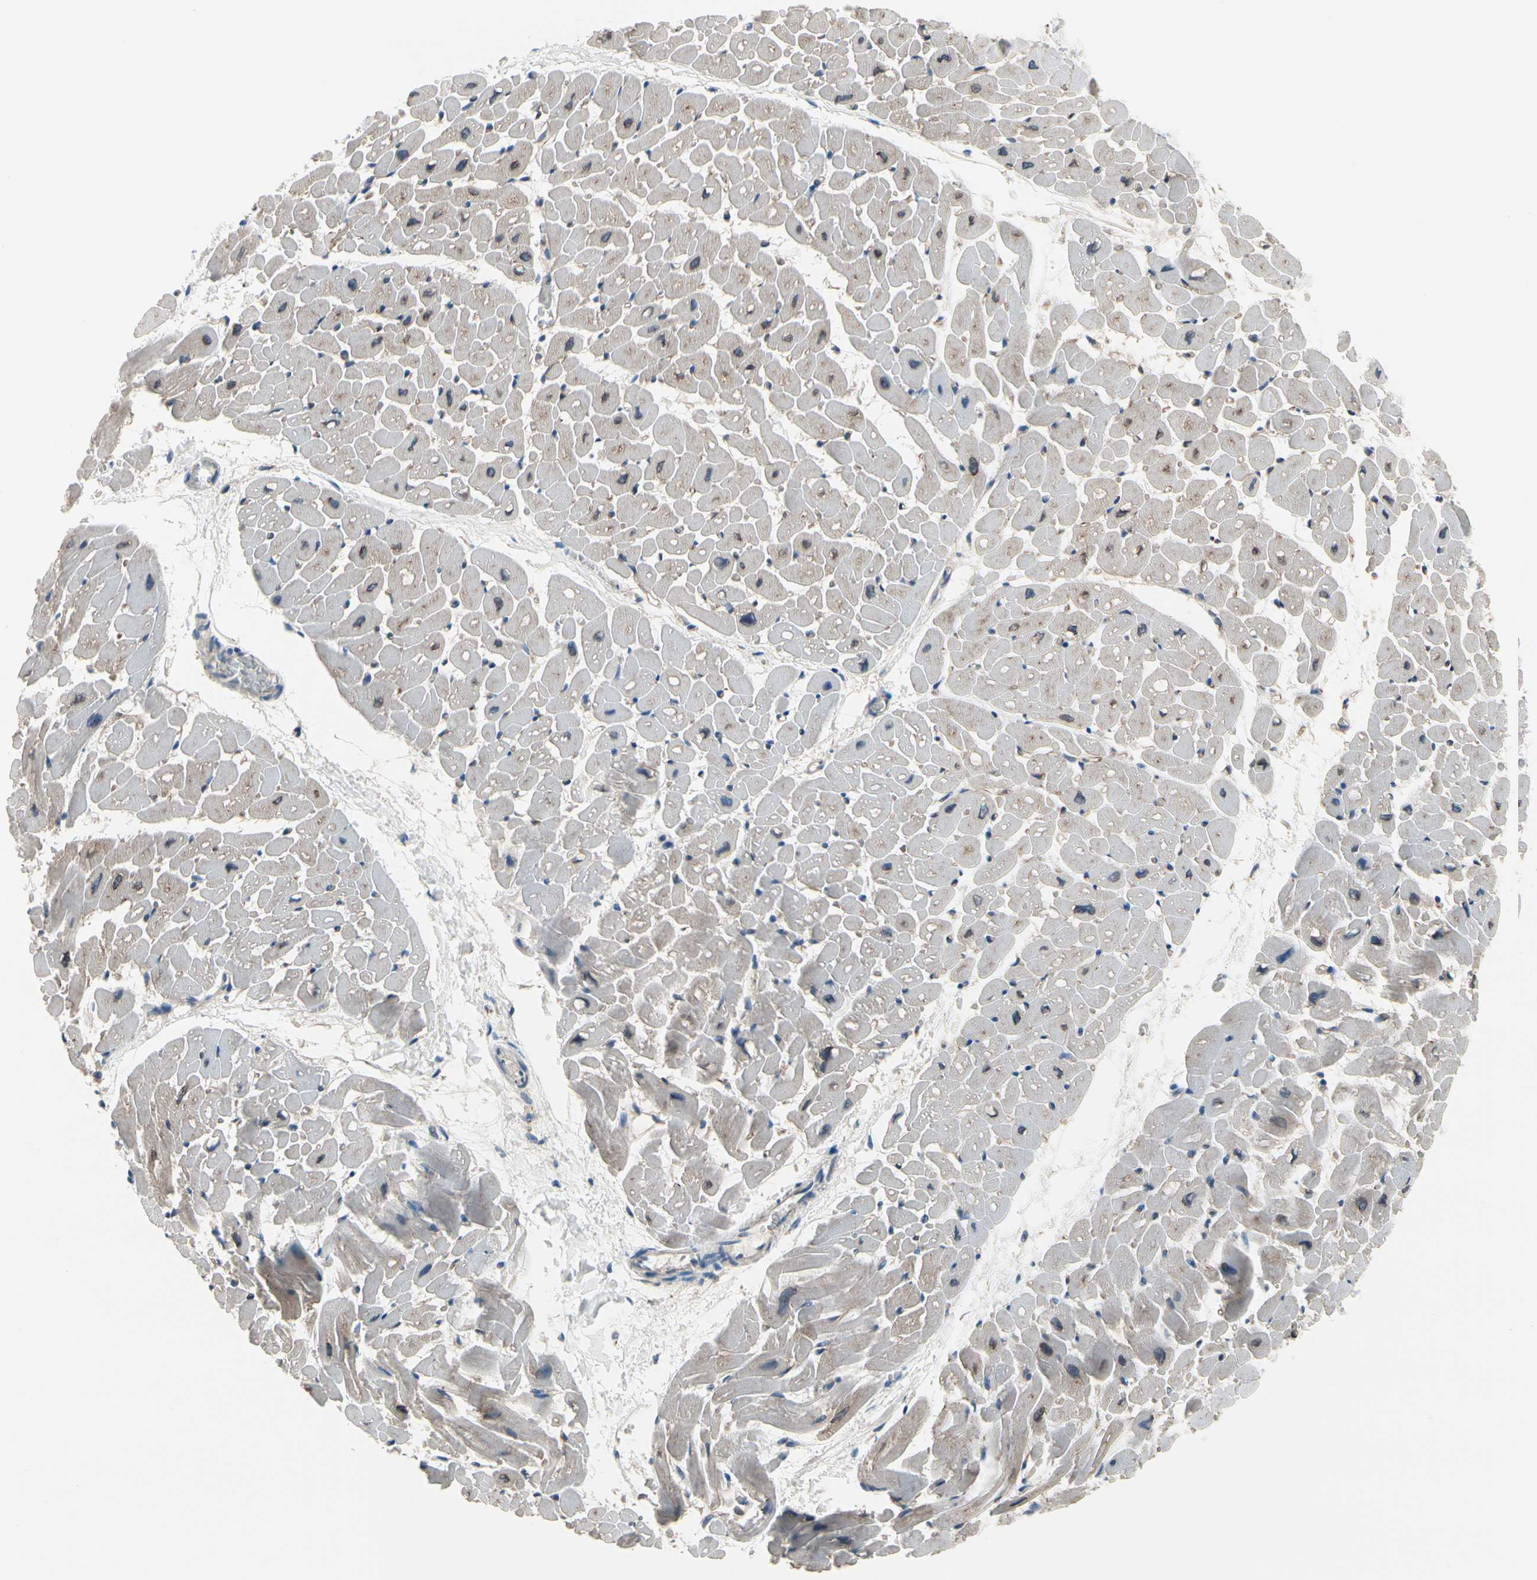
{"staining": {"intensity": "weak", "quantity": "<25%", "location": "cytoplasmic/membranous"}, "tissue": "heart muscle", "cell_type": "Cardiomyocytes", "image_type": "normal", "snomed": [{"axis": "morphology", "description": "Normal tissue, NOS"}, {"axis": "topography", "description": "Heart"}], "caption": "Immunohistochemical staining of benign human heart muscle displays no significant expression in cardiomyocytes. (DAB immunohistochemistry (IHC), high magnification).", "gene": "PRKAR2B", "patient": {"sex": "male", "age": 45}}